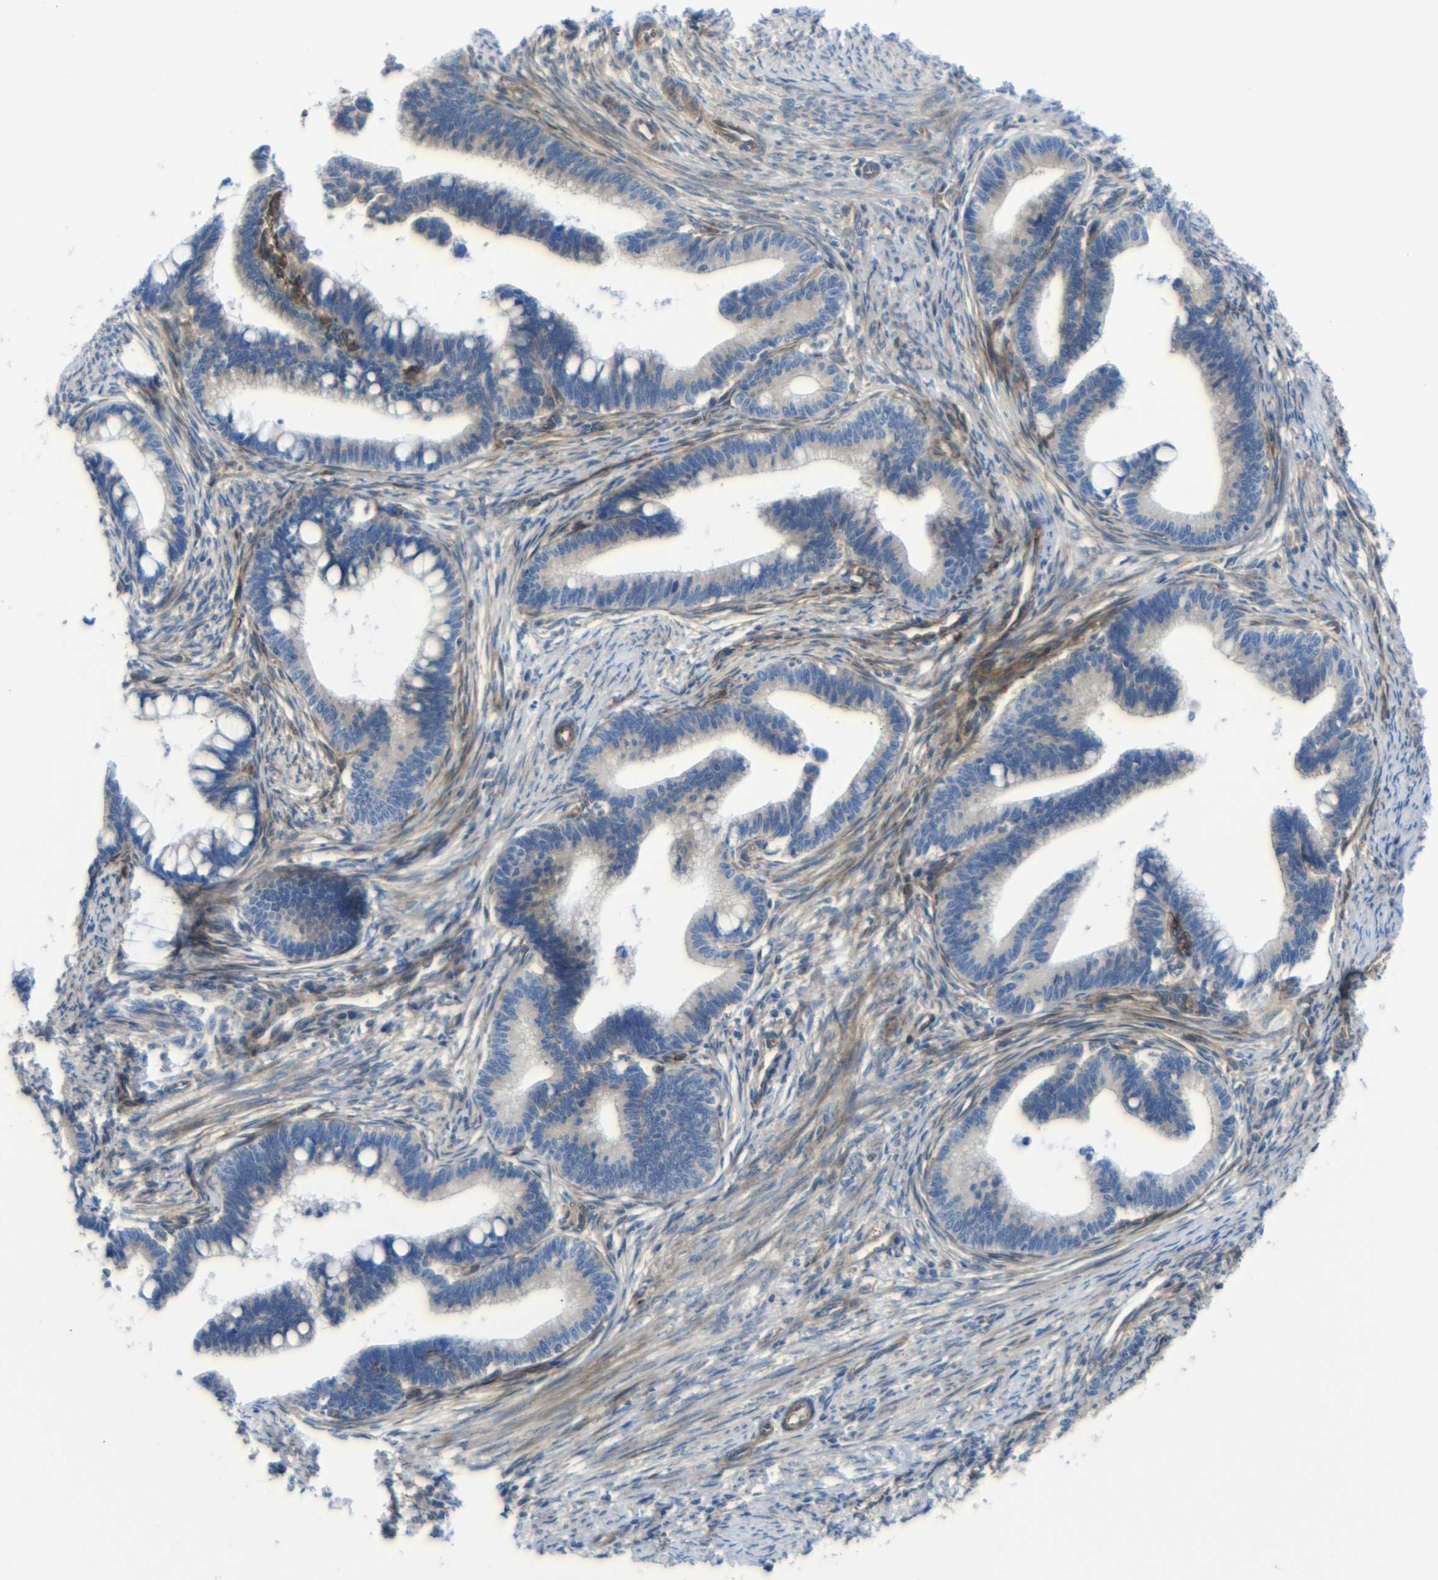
{"staining": {"intensity": "weak", "quantity": "<25%", "location": "cytoplasmic/membranous"}, "tissue": "cervical cancer", "cell_type": "Tumor cells", "image_type": "cancer", "snomed": [{"axis": "morphology", "description": "Adenocarcinoma, NOS"}, {"axis": "topography", "description": "Cervix"}], "caption": "The micrograph exhibits no significant expression in tumor cells of cervical adenocarcinoma.", "gene": "PARP14", "patient": {"sex": "female", "age": 36}}